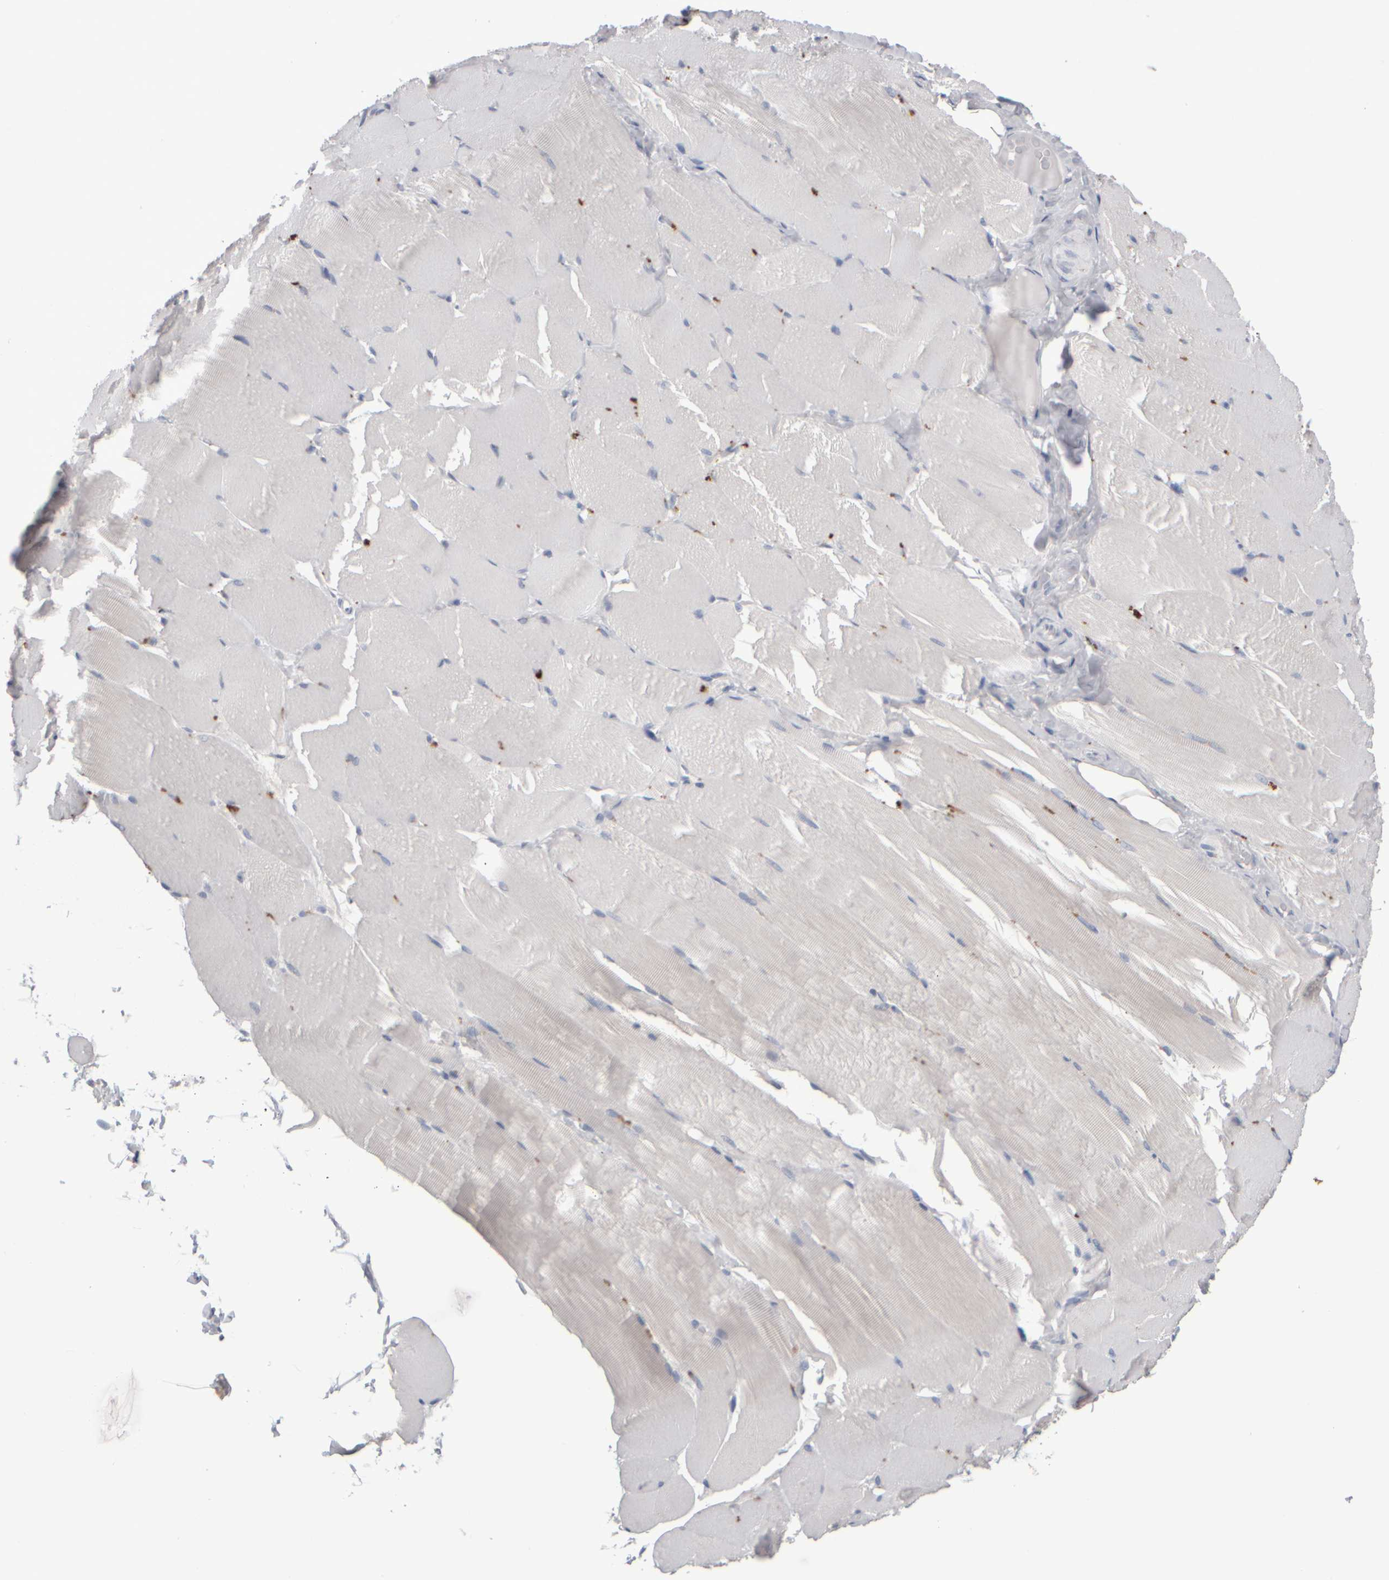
{"staining": {"intensity": "negative", "quantity": "none", "location": "none"}, "tissue": "skeletal muscle", "cell_type": "Myocytes", "image_type": "normal", "snomed": [{"axis": "morphology", "description": "Normal tissue, NOS"}, {"axis": "topography", "description": "Skin"}, {"axis": "topography", "description": "Skeletal muscle"}], "caption": "A histopathology image of skeletal muscle stained for a protein reveals no brown staining in myocytes. Brightfield microscopy of immunohistochemistry stained with DAB (brown) and hematoxylin (blue), captured at high magnification.", "gene": "EPHX2", "patient": {"sex": "male", "age": 83}}